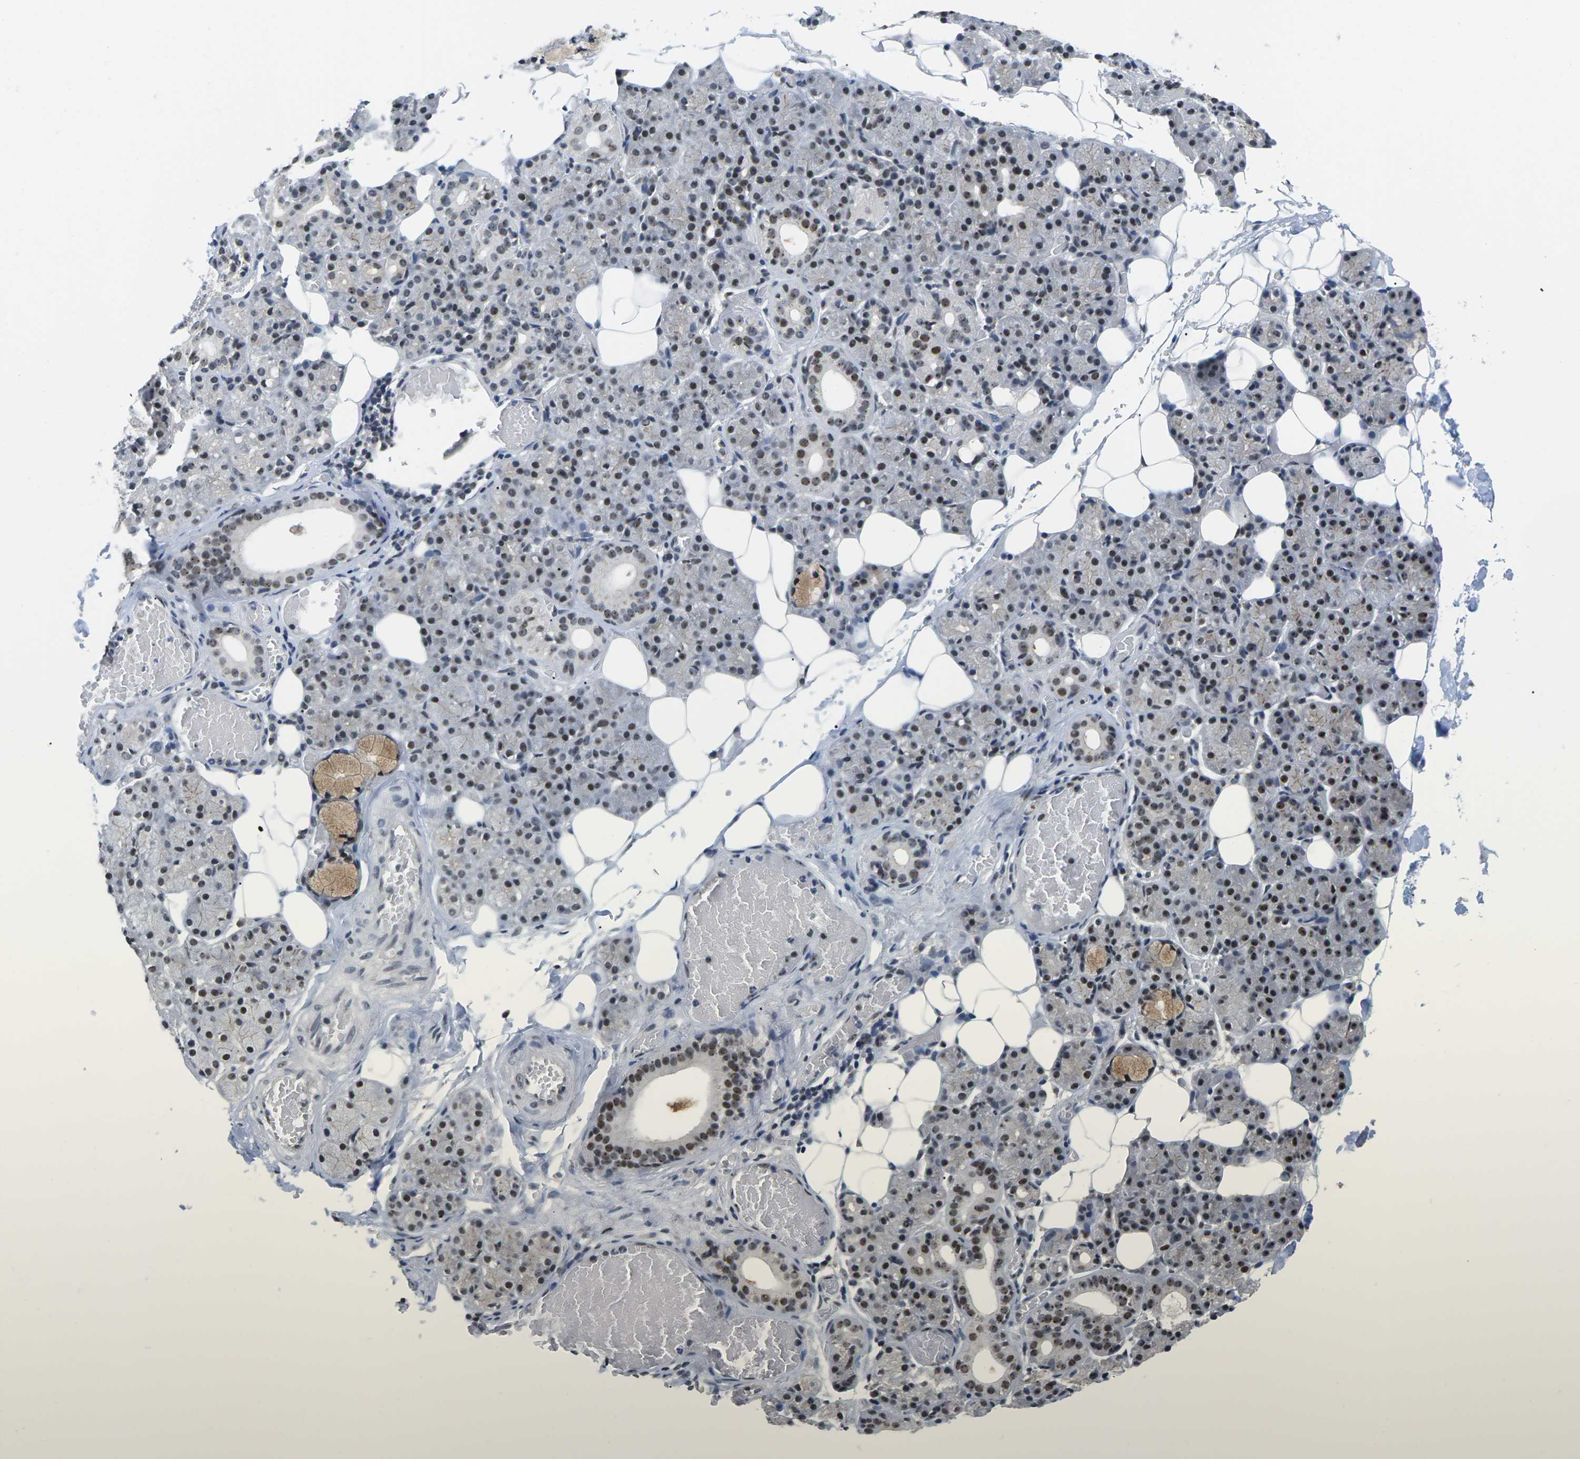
{"staining": {"intensity": "moderate", "quantity": ">75%", "location": "nuclear"}, "tissue": "salivary gland", "cell_type": "Glandular cells", "image_type": "normal", "snomed": [{"axis": "morphology", "description": "Normal tissue, NOS"}, {"axis": "topography", "description": "Salivary gland"}], "caption": "High-magnification brightfield microscopy of normal salivary gland stained with DAB (brown) and counterstained with hematoxylin (blue). glandular cells exhibit moderate nuclear positivity is appreciated in about>75% of cells. The protein of interest is shown in brown color, while the nuclei are stained blue.", "gene": "NSRP1", "patient": {"sex": "male", "age": 63}}